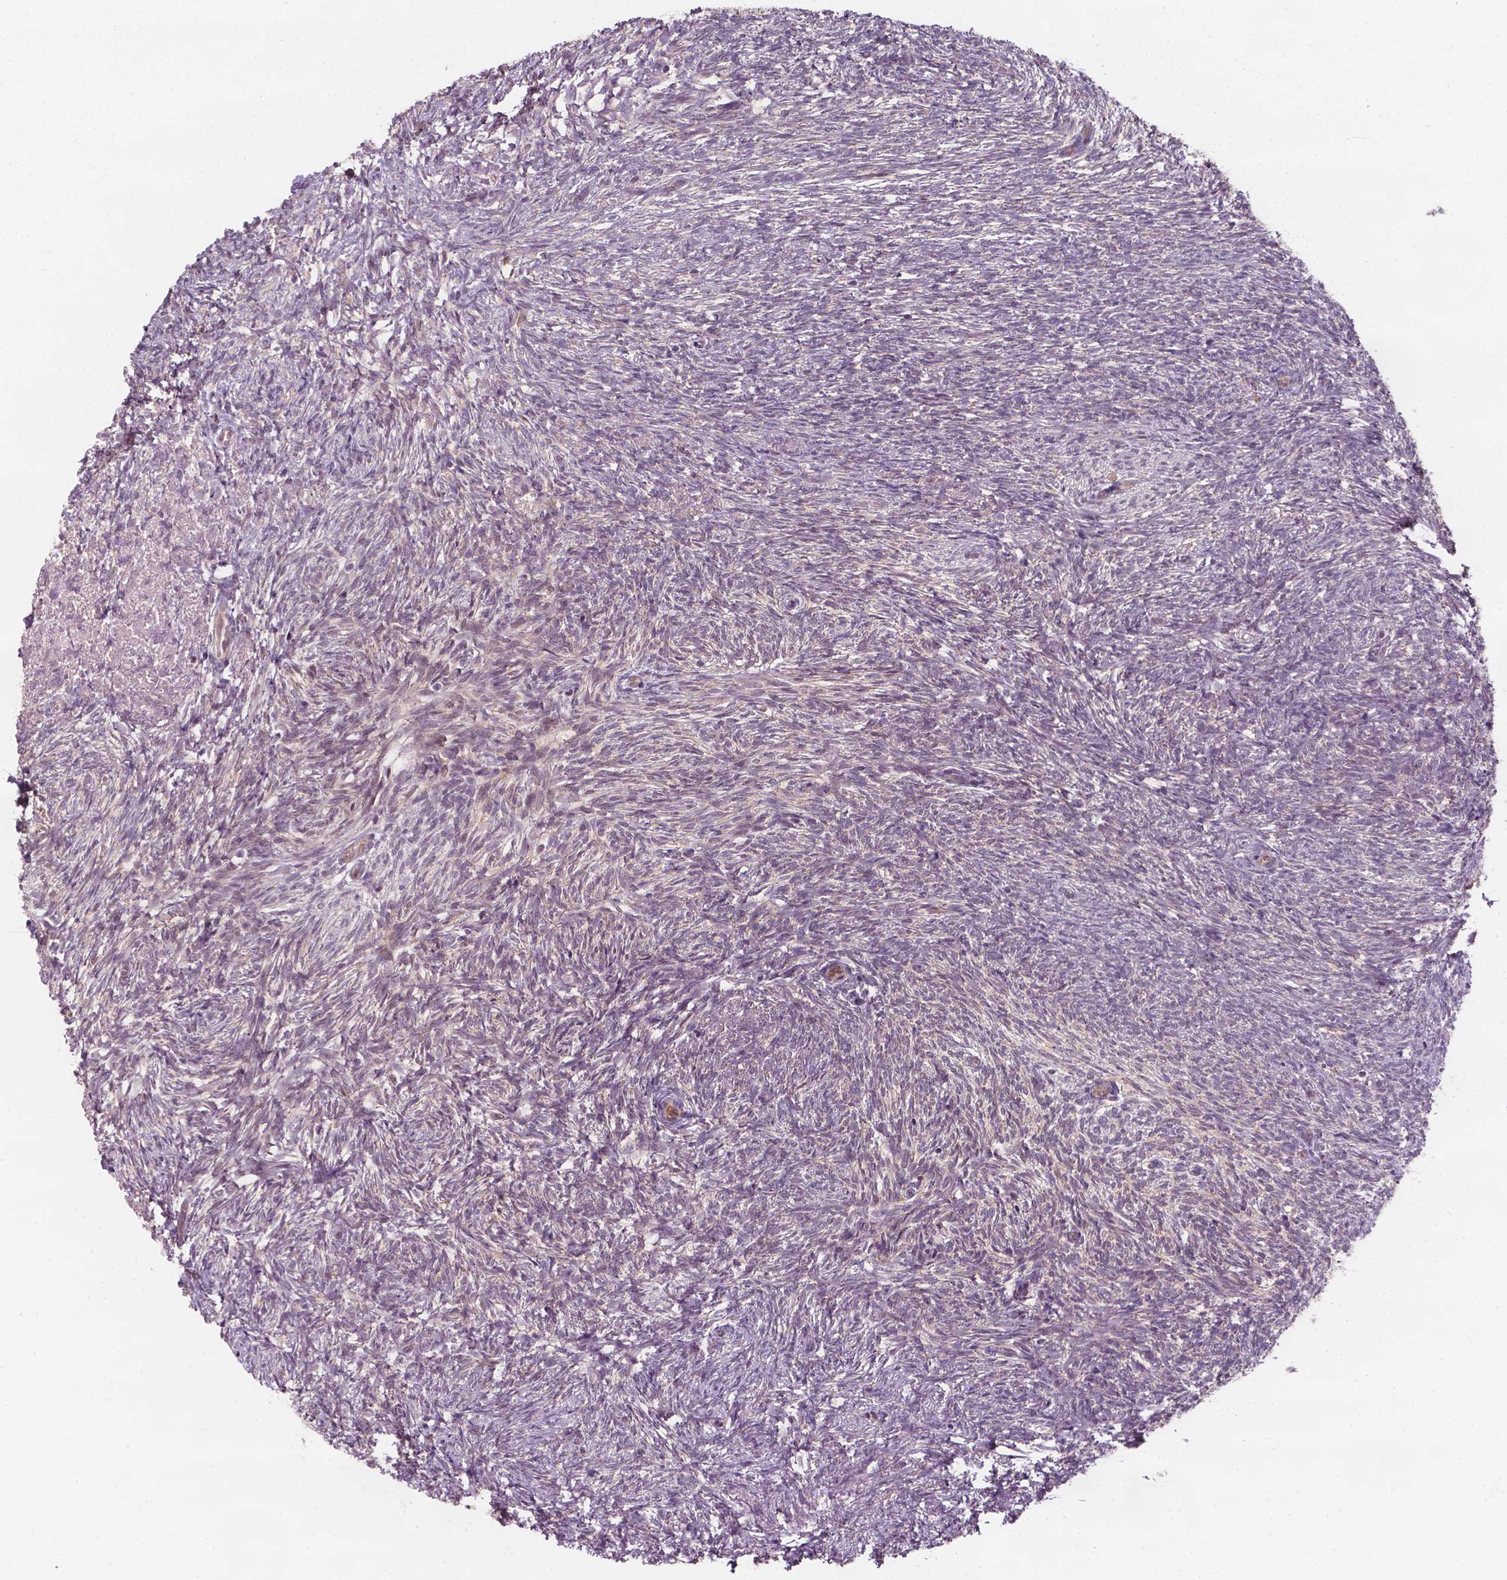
{"staining": {"intensity": "weak", "quantity": ">75%", "location": "cytoplasmic/membranous"}, "tissue": "ovary", "cell_type": "Follicle cells", "image_type": "normal", "snomed": [{"axis": "morphology", "description": "Normal tissue, NOS"}, {"axis": "topography", "description": "Ovary"}], "caption": "Immunohistochemical staining of benign ovary demonstrates low levels of weak cytoplasmic/membranous staining in approximately >75% of follicle cells. (DAB (3,3'-diaminobenzidine) IHC with brightfield microscopy, high magnification).", "gene": "NFAT5", "patient": {"sex": "female", "age": 46}}